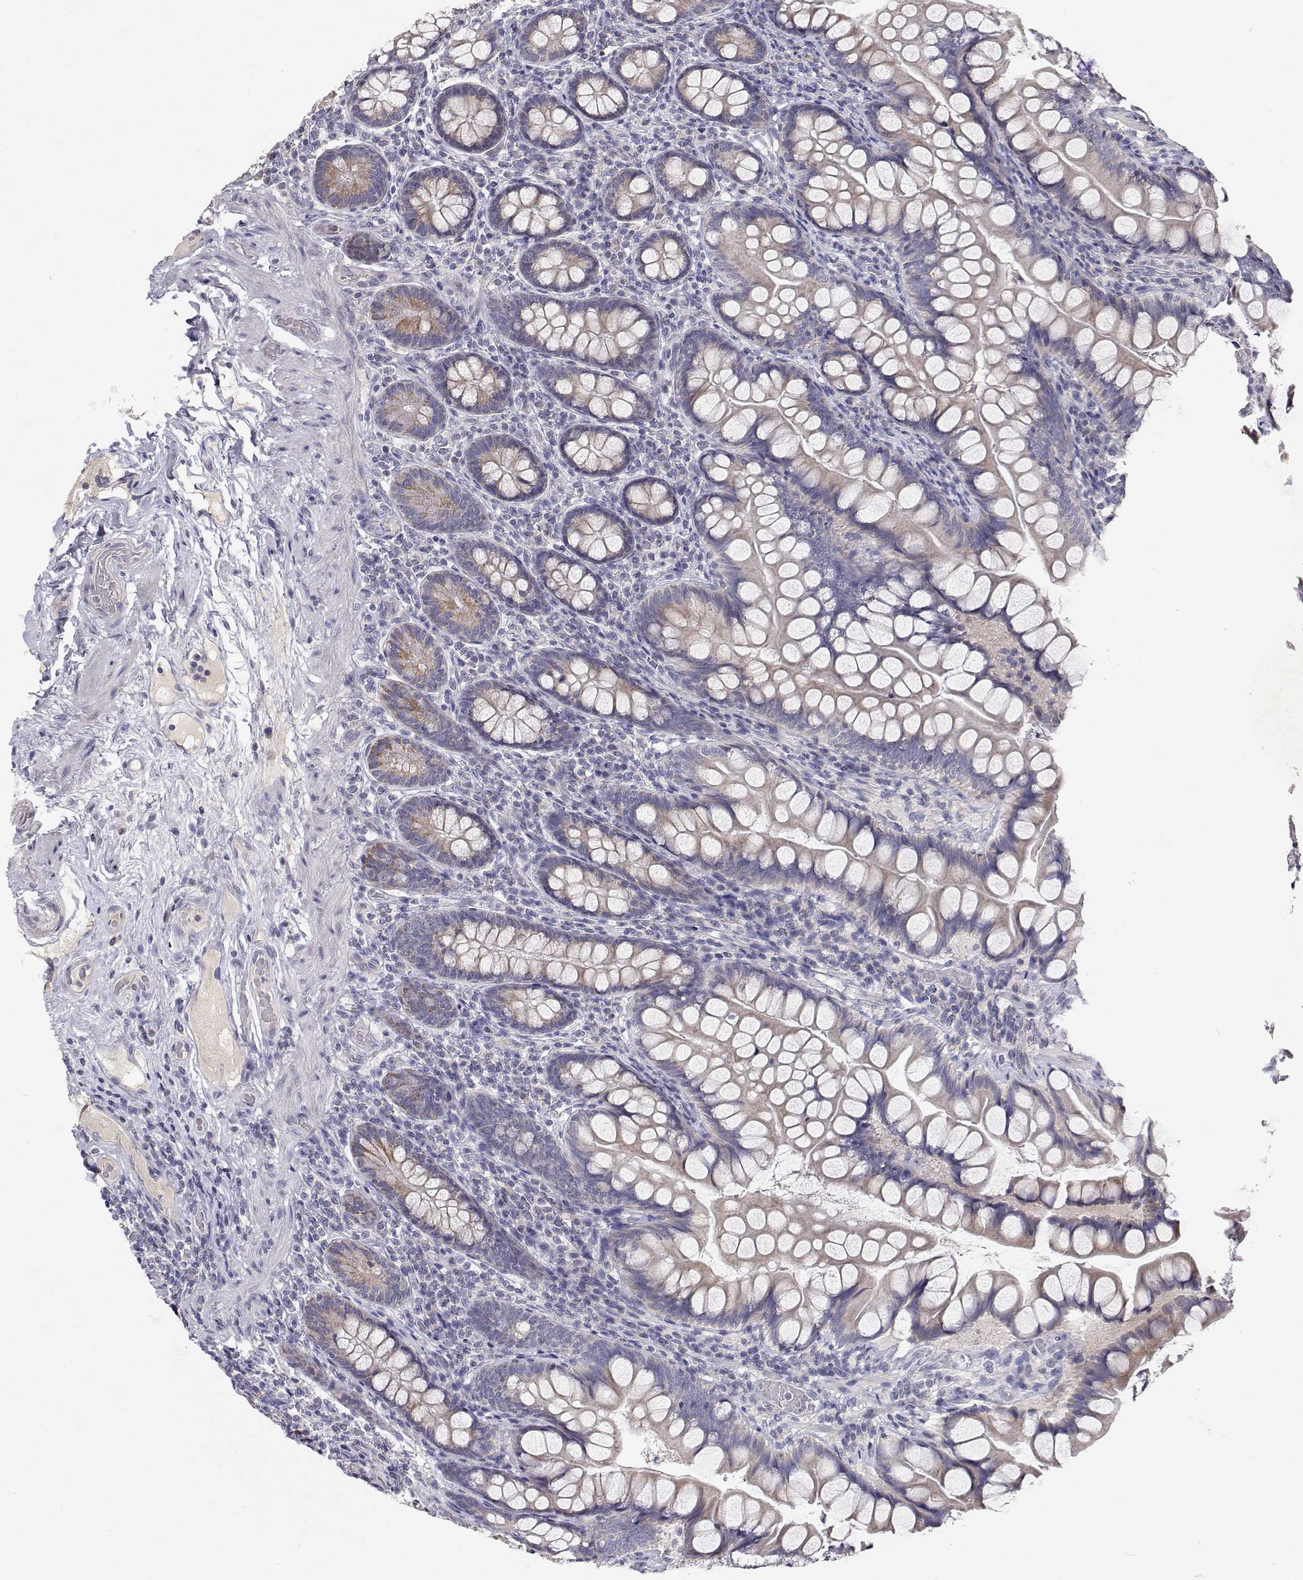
{"staining": {"intensity": "weak", "quantity": "<25%", "location": "cytoplasmic/membranous"}, "tissue": "small intestine", "cell_type": "Glandular cells", "image_type": "normal", "snomed": [{"axis": "morphology", "description": "Normal tissue, NOS"}, {"axis": "topography", "description": "Small intestine"}], "caption": "There is no significant expression in glandular cells of small intestine. The staining was performed using DAB (3,3'-diaminobenzidine) to visualize the protein expression in brown, while the nuclei were stained in blue with hematoxylin (Magnification: 20x).", "gene": "TRIM60", "patient": {"sex": "male", "age": 70}}